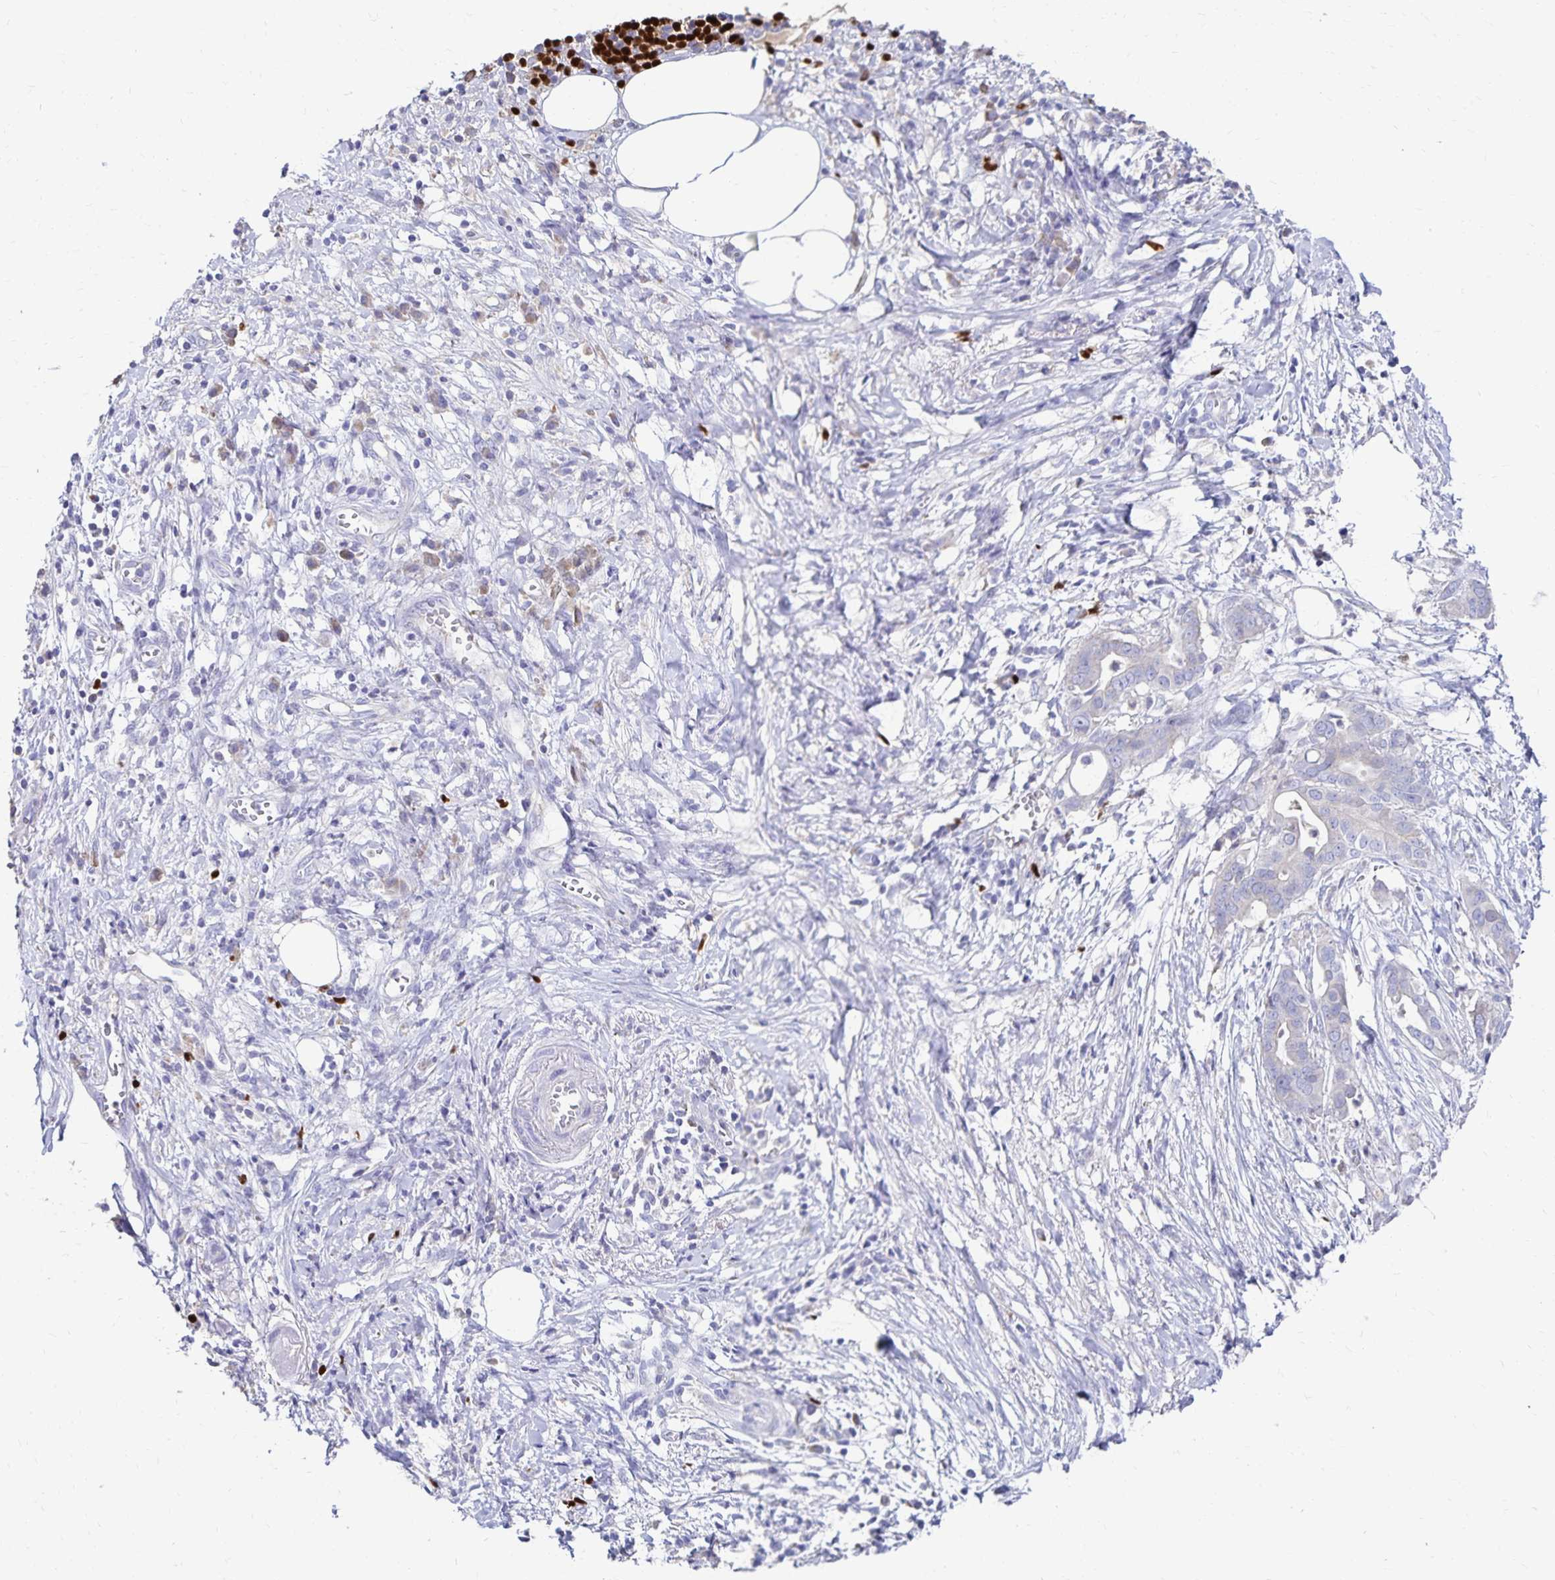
{"staining": {"intensity": "negative", "quantity": "none", "location": "none"}, "tissue": "pancreatic cancer", "cell_type": "Tumor cells", "image_type": "cancer", "snomed": [{"axis": "morphology", "description": "Adenocarcinoma, NOS"}, {"axis": "topography", "description": "Pancreas"}], "caption": "IHC of pancreatic cancer exhibits no staining in tumor cells.", "gene": "PAX5", "patient": {"sex": "male", "age": 61}}